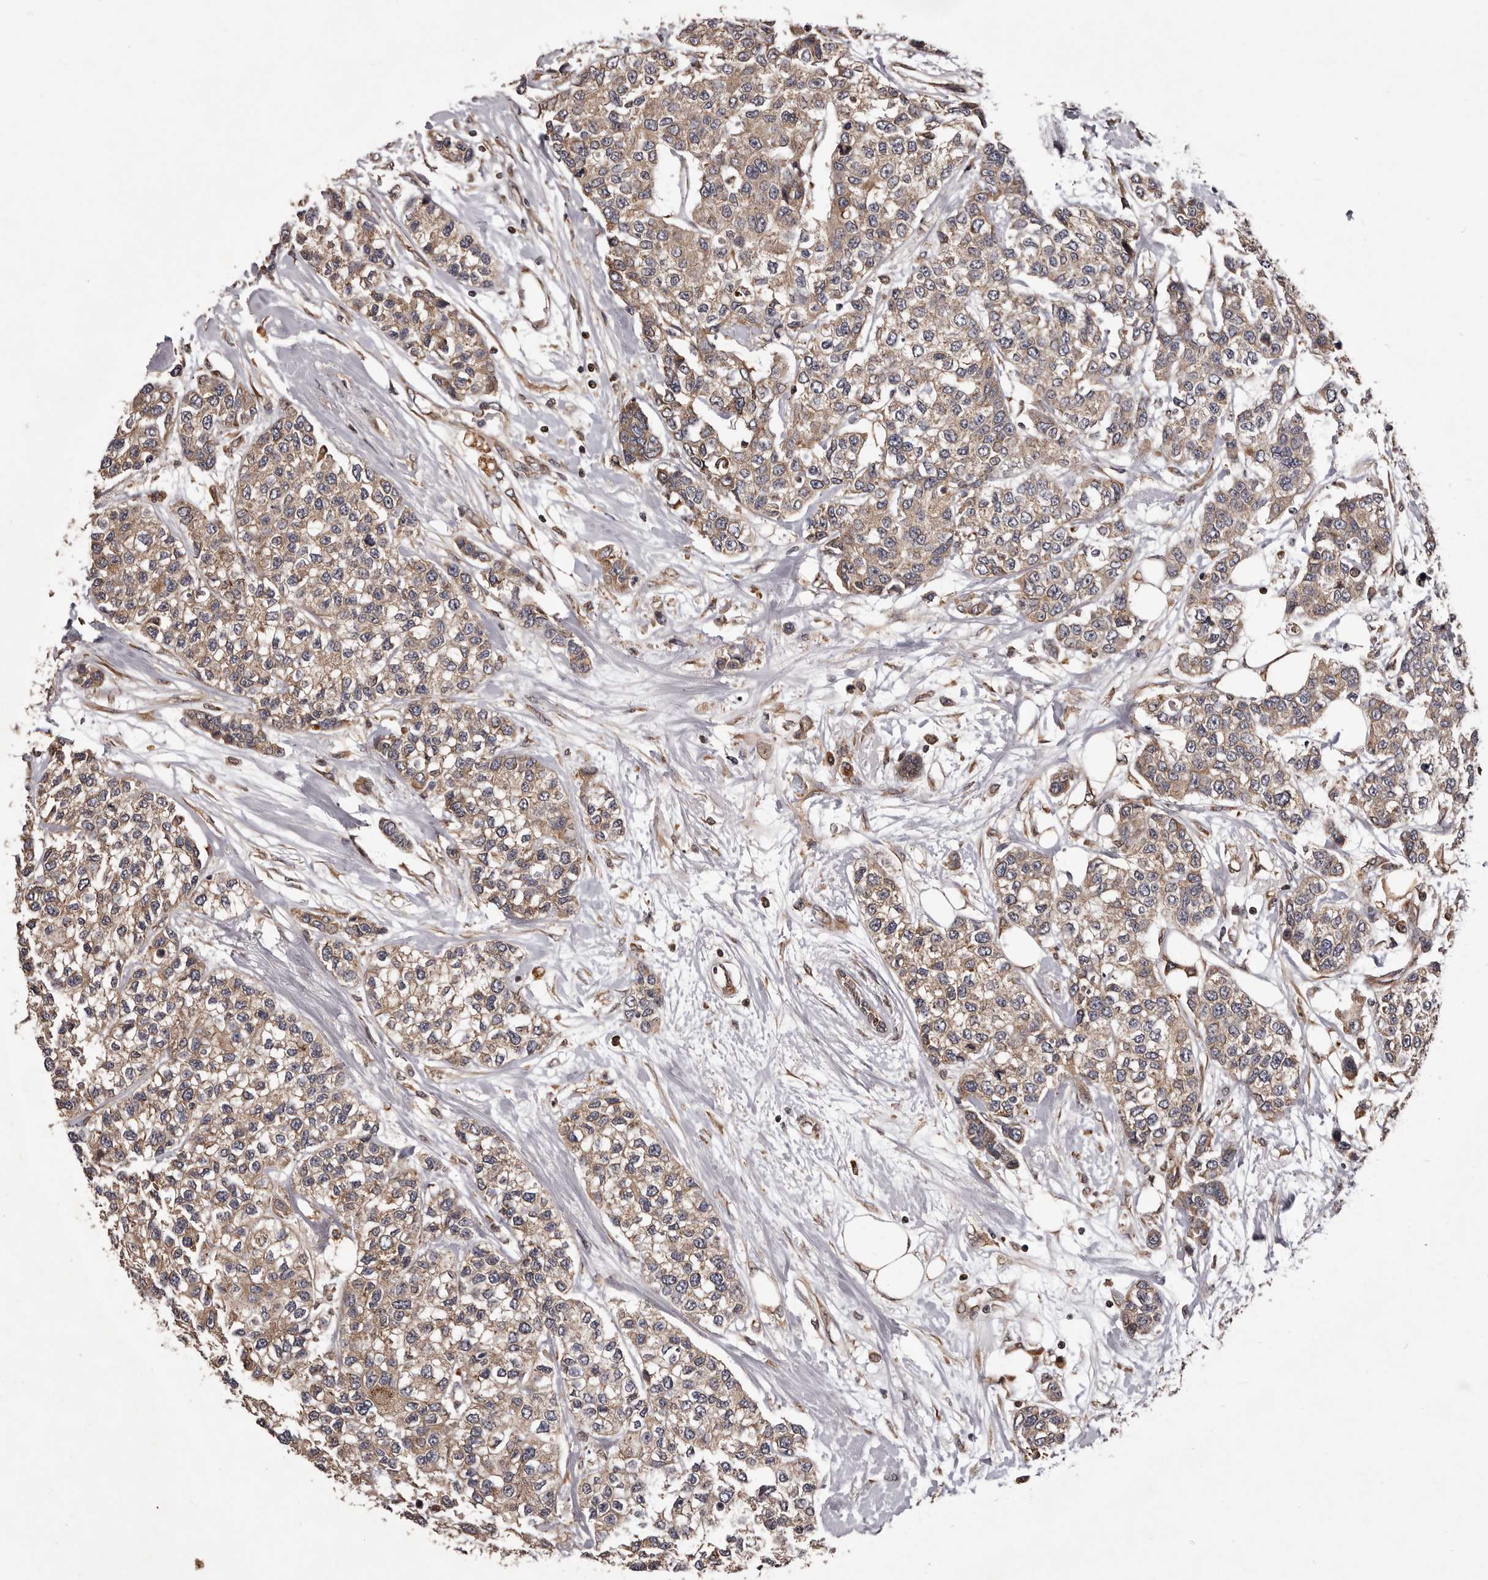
{"staining": {"intensity": "weak", "quantity": ">75%", "location": "cytoplasmic/membranous"}, "tissue": "breast cancer", "cell_type": "Tumor cells", "image_type": "cancer", "snomed": [{"axis": "morphology", "description": "Duct carcinoma"}, {"axis": "topography", "description": "Breast"}], "caption": "The histopathology image shows a brown stain indicating the presence of a protein in the cytoplasmic/membranous of tumor cells in breast cancer.", "gene": "GADD45B", "patient": {"sex": "female", "age": 51}}